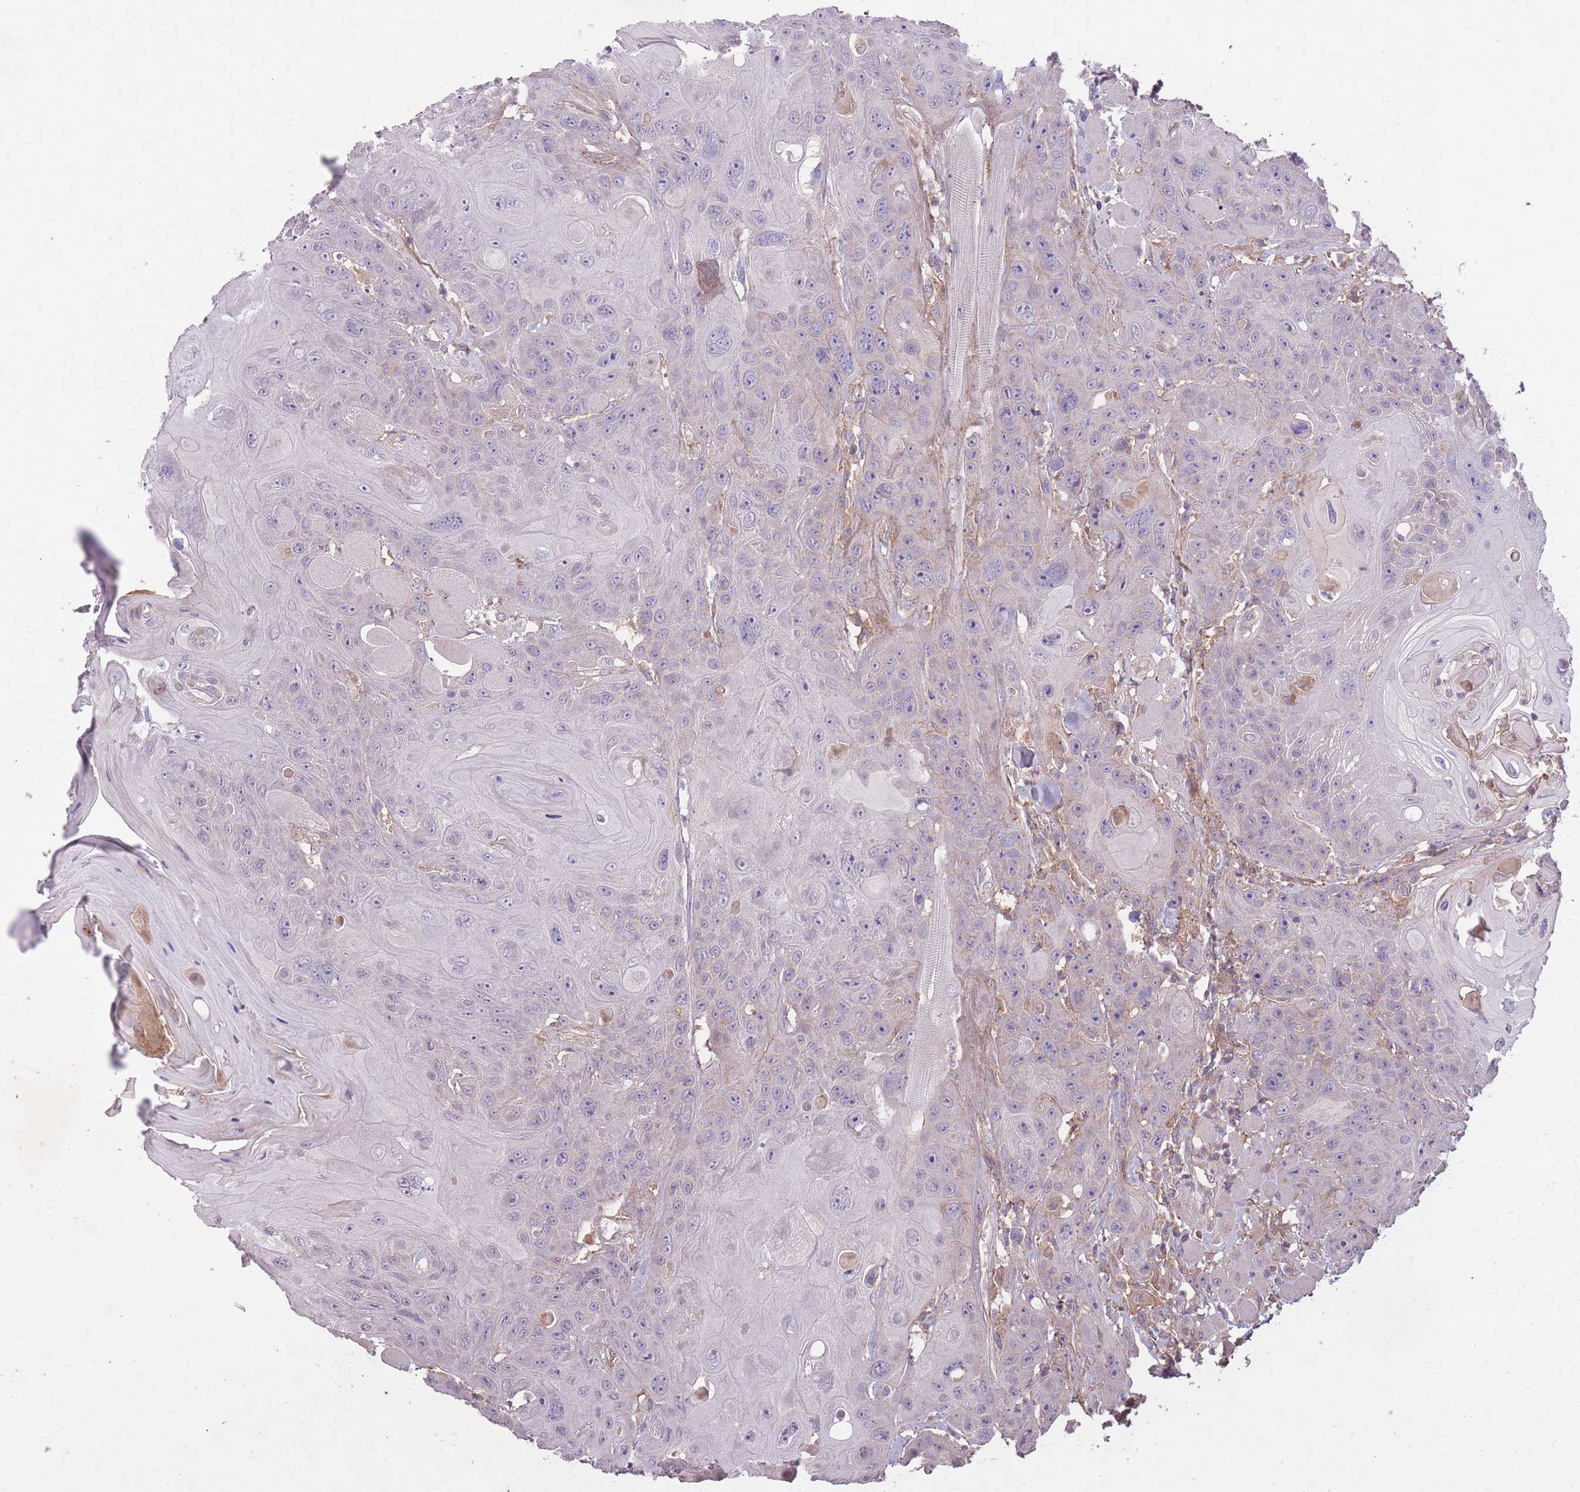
{"staining": {"intensity": "negative", "quantity": "none", "location": "none"}, "tissue": "head and neck cancer", "cell_type": "Tumor cells", "image_type": "cancer", "snomed": [{"axis": "morphology", "description": "Squamous cell carcinoma, NOS"}, {"axis": "topography", "description": "Head-Neck"}], "caption": "This is an immunohistochemistry (IHC) micrograph of human head and neck squamous cell carcinoma. There is no expression in tumor cells.", "gene": "OR2V2", "patient": {"sex": "female", "age": 59}}